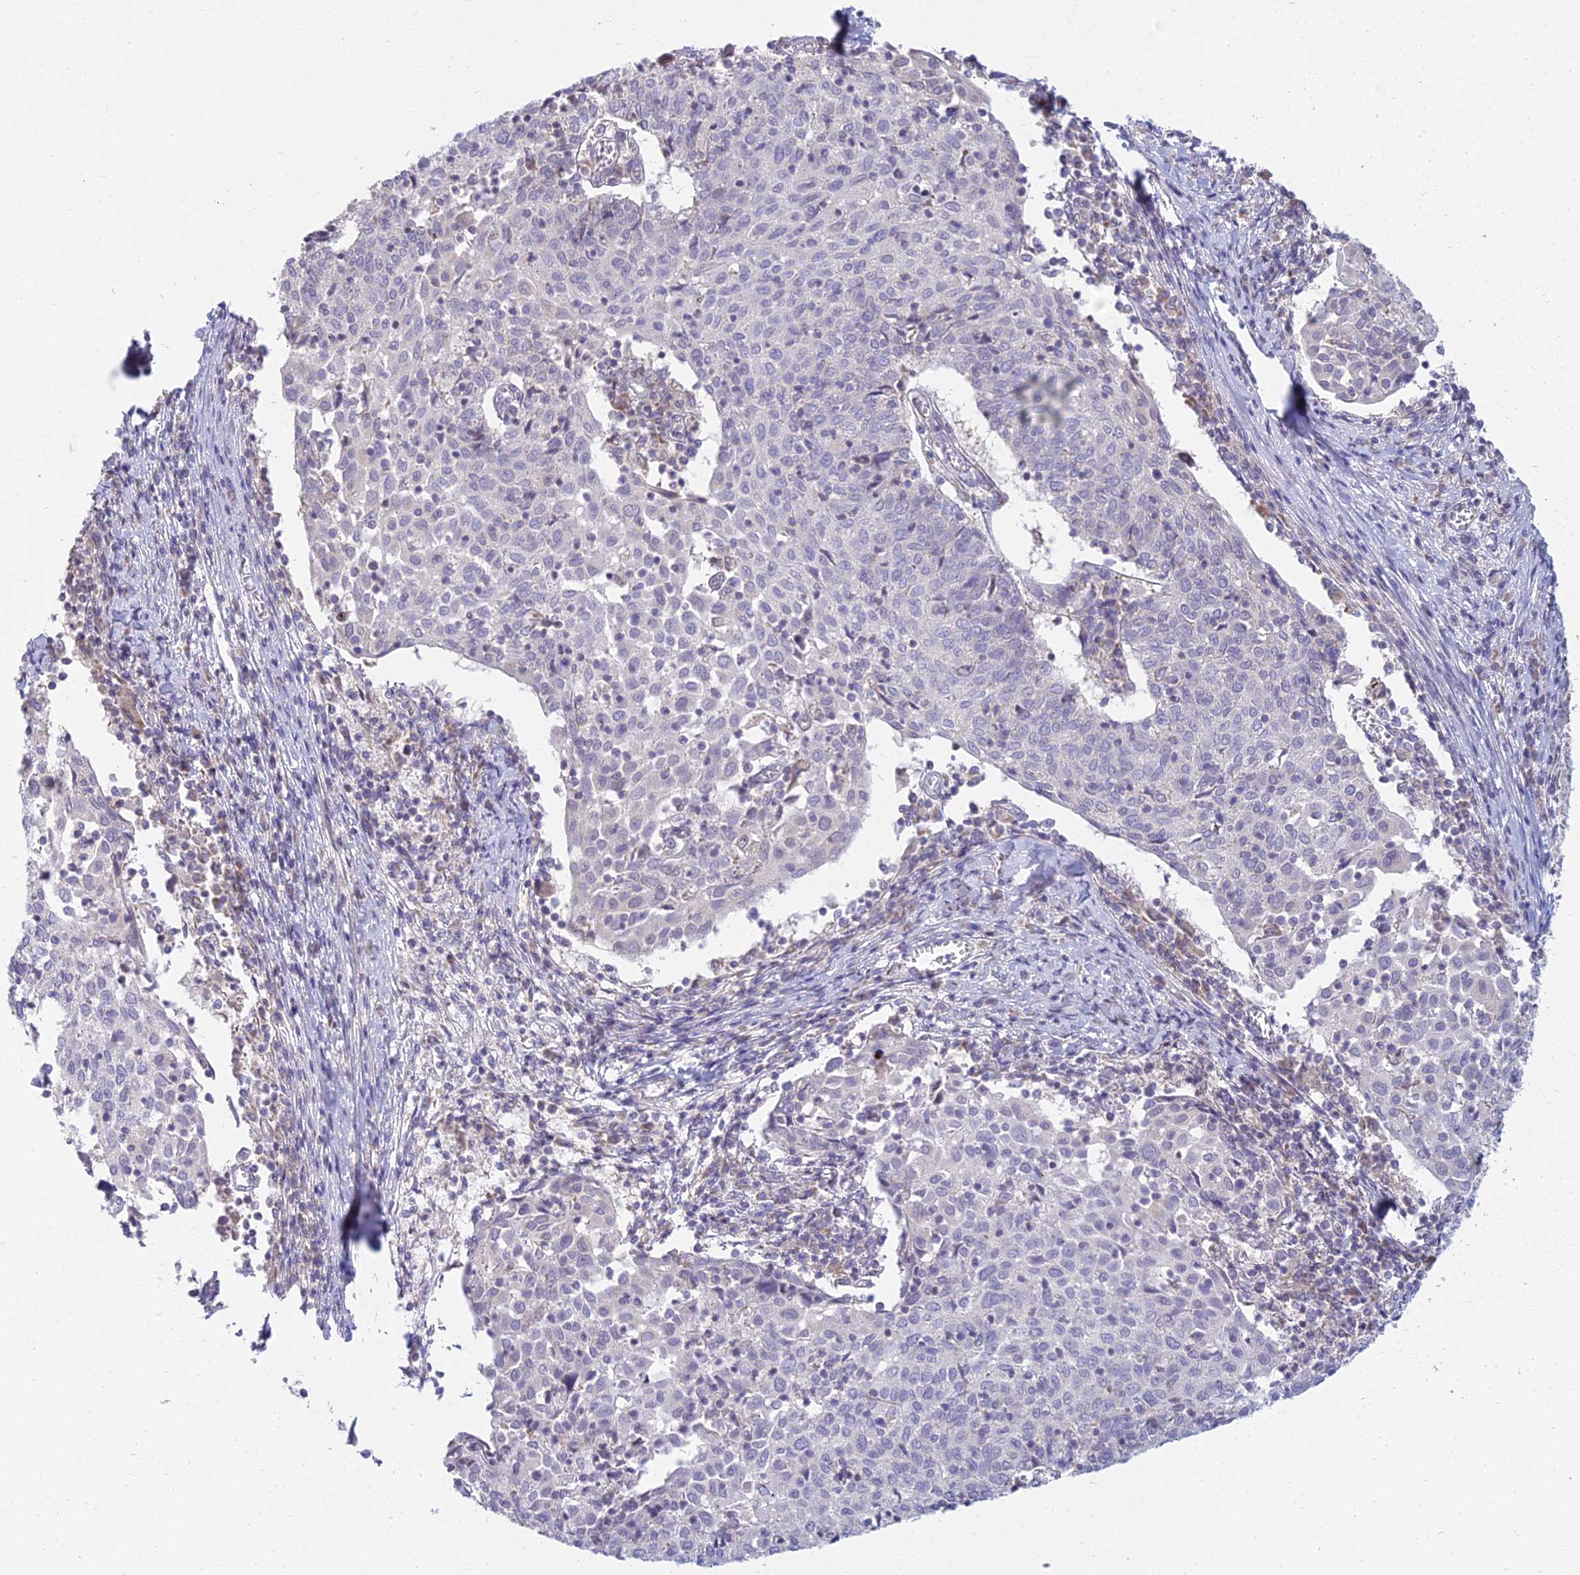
{"staining": {"intensity": "negative", "quantity": "none", "location": "none"}, "tissue": "cervical cancer", "cell_type": "Tumor cells", "image_type": "cancer", "snomed": [{"axis": "morphology", "description": "Squamous cell carcinoma, NOS"}, {"axis": "topography", "description": "Cervix"}], "caption": "Immunohistochemical staining of human cervical cancer displays no significant expression in tumor cells.", "gene": "CFAP206", "patient": {"sex": "female", "age": 52}}